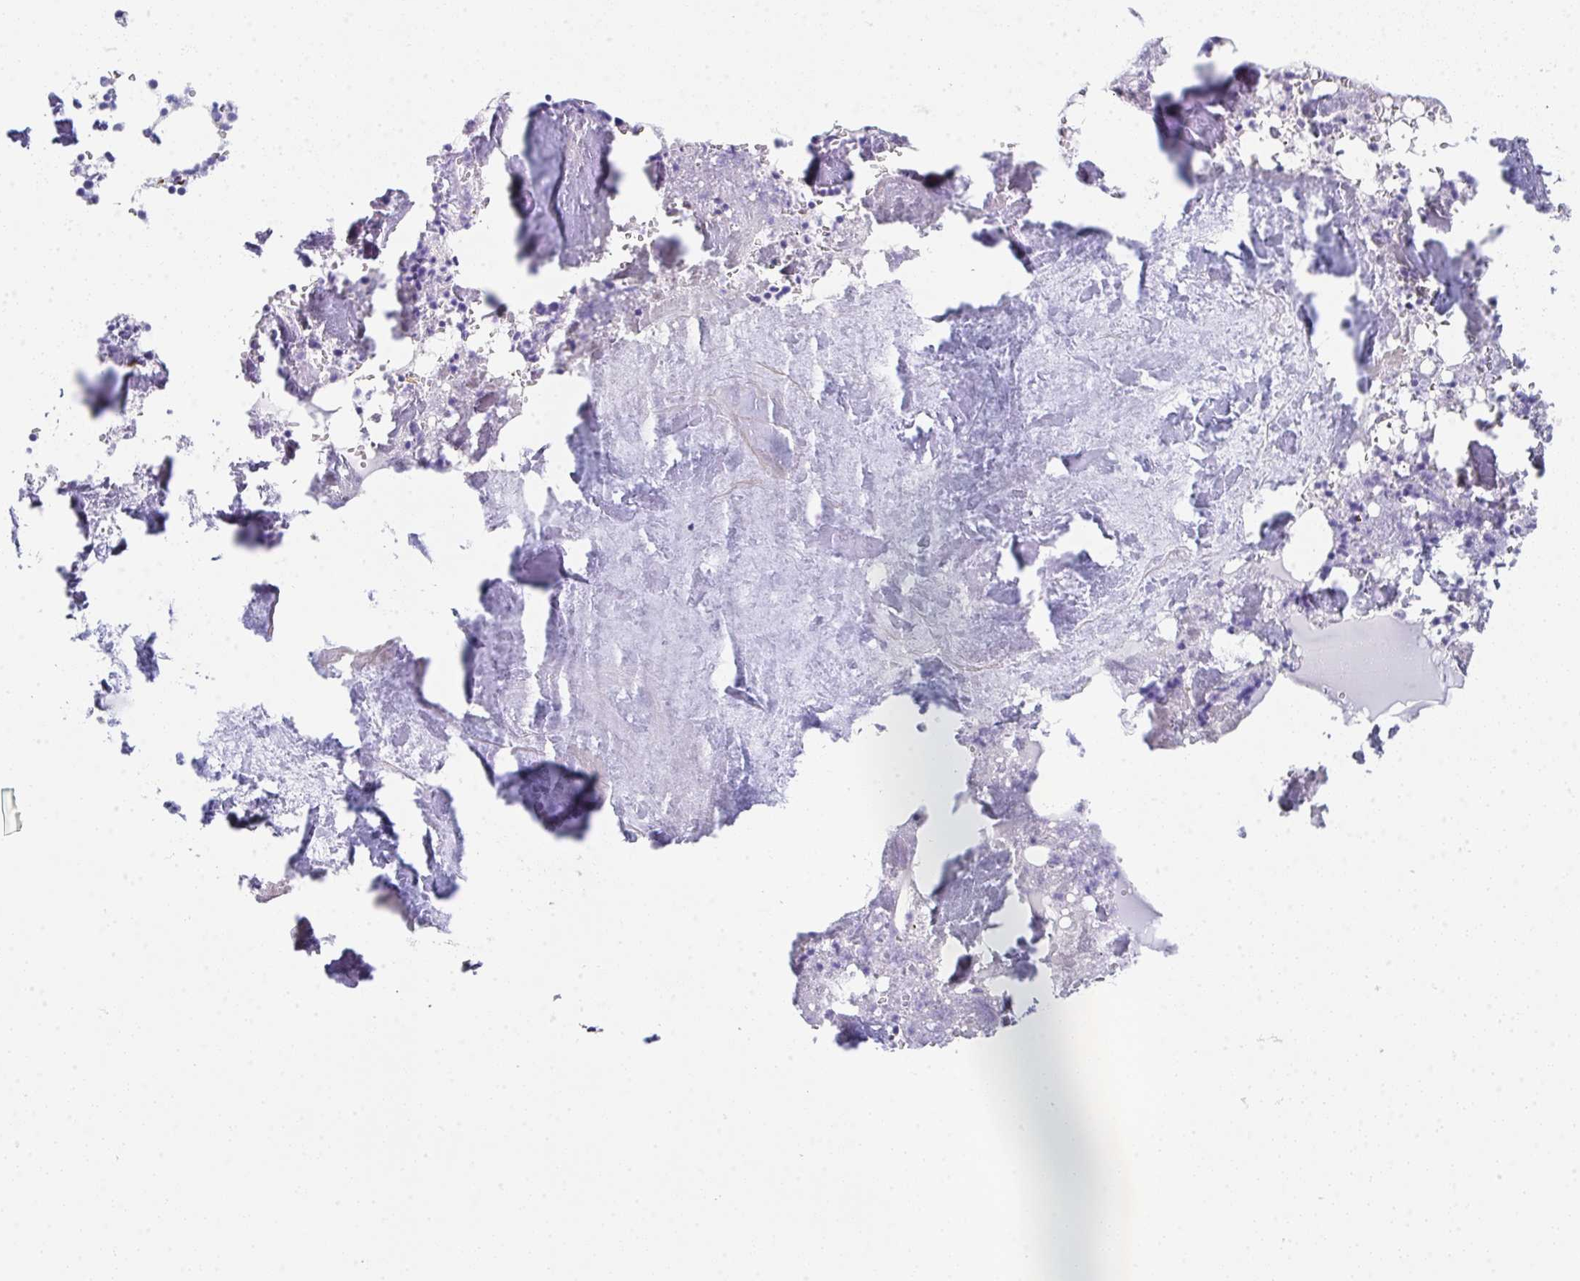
{"staining": {"intensity": "moderate", "quantity": "<25%", "location": "cytoplasmic/membranous"}, "tissue": "bone marrow", "cell_type": "Hematopoietic cells", "image_type": "normal", "snomed": [{"axis": "morphology", "description": "Normal tissue, NOS"}, {"axis": "topography", "description": "Bone marrow"}], "caption": "Bone marrow stained with DAB (3,3'-diaminobenzidine) immunohistochemistry reveals low levels of moderate cytoplasmic/membranous expression in approximately <25% of hematopoietic cells.", "gene": "DBN1", "patient": {"sex": "male", "age": 54}}